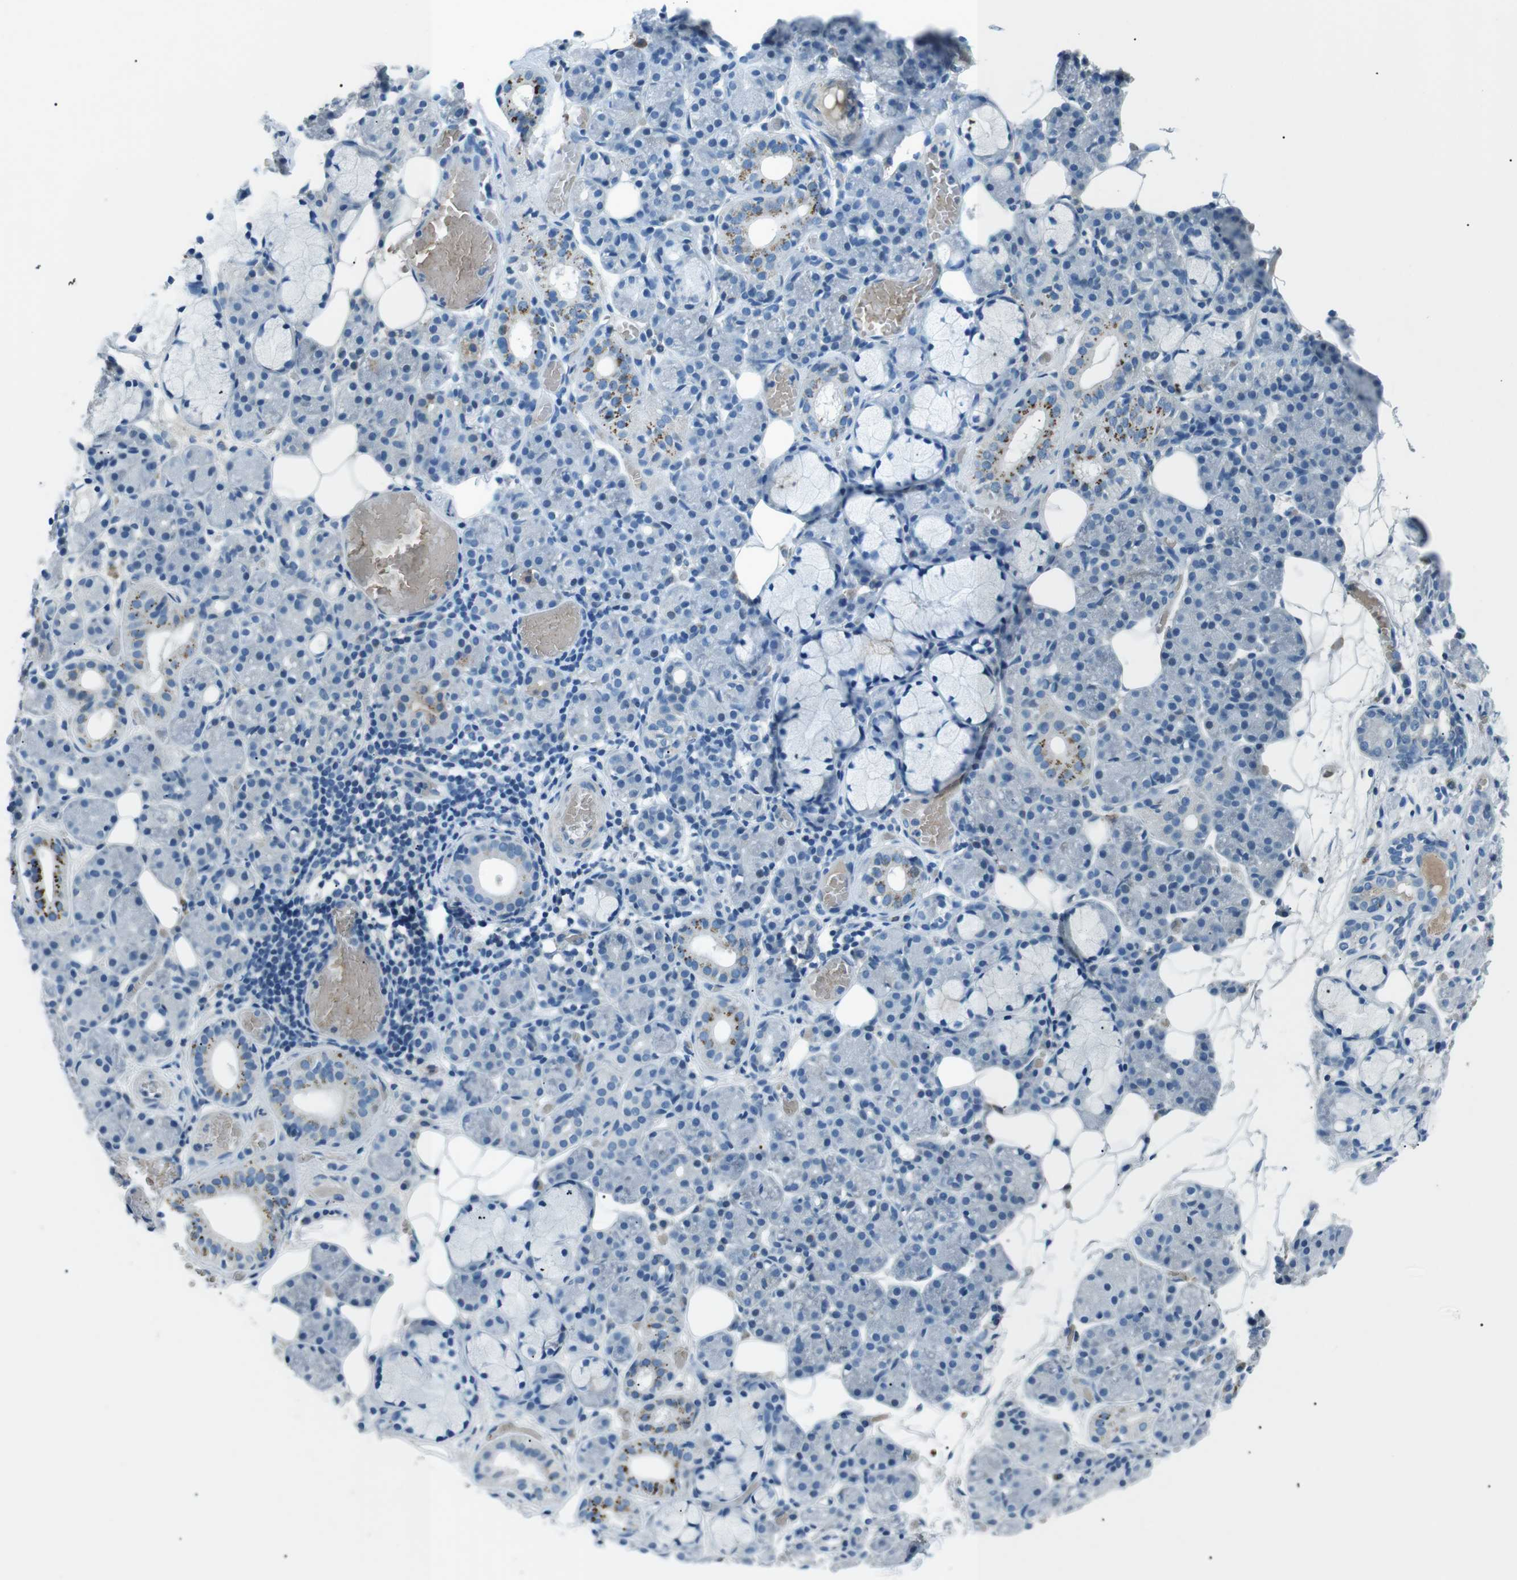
{"staining": {"intensity": "moderate", "quantity": "<25%", "location": "cytoplasmic/membranous"}, "tissue": "salivary gland", "cell_type": "Glandular cells", "image_type": "normal", "snomed": [{"axis": "morphology", "description": "Normal tissue, NOS"}, {"axis": "topography", "description": "Salivary gland"}], "caption": "Salivary gland stained with immunohistochemistry demonstrates moderate cytoplasmic/membranous expression in approximately <25% of glandular cells. (brown staining indicates protein expression, while blue staining denotes nuclei).", "gene": "ST6GAL1", "patient": {"sex": "male", "age": 63}}